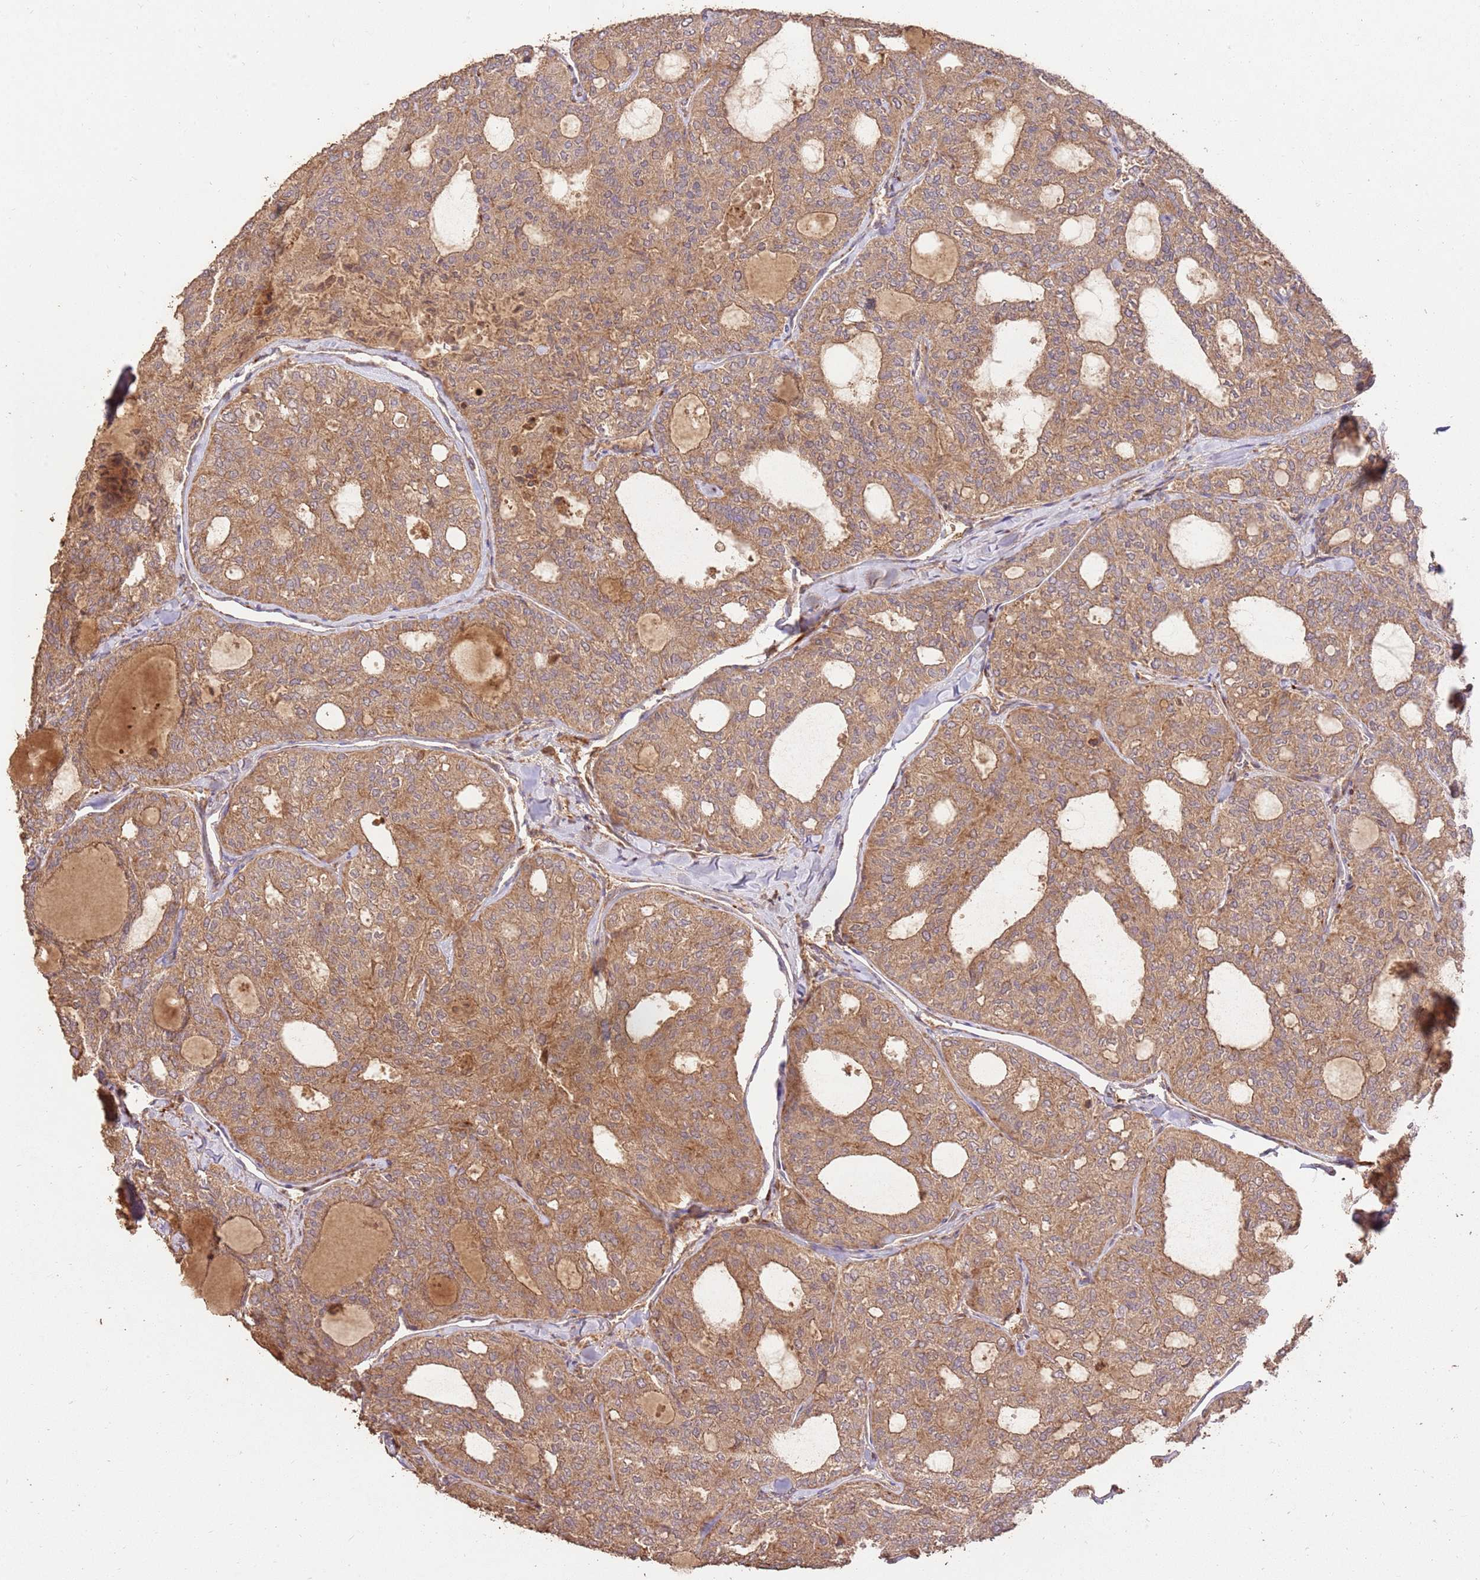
{"staining": {"intensity": "moderate", "quantity": ">75%", "location": "cytoplasmic/membranous"}, "tissue": "thyroid cancer", "cell_type": "Tumor cells", "image_type": "cancer", "snomed": [{"axis": "morphology", "description": "Follicular adenoma carcinoma, NOS"}, {"axis": "topography", "description": "Thyroid gland"}], "caption": "Moderate cytoplasmic/membranous expression for a protein is appreciated in approximately >75% of tumor cells of thyroid cancer using immunohistochemistry.", "gene": "LRRC28", "patient": {"sex": "male", "age": 75}}